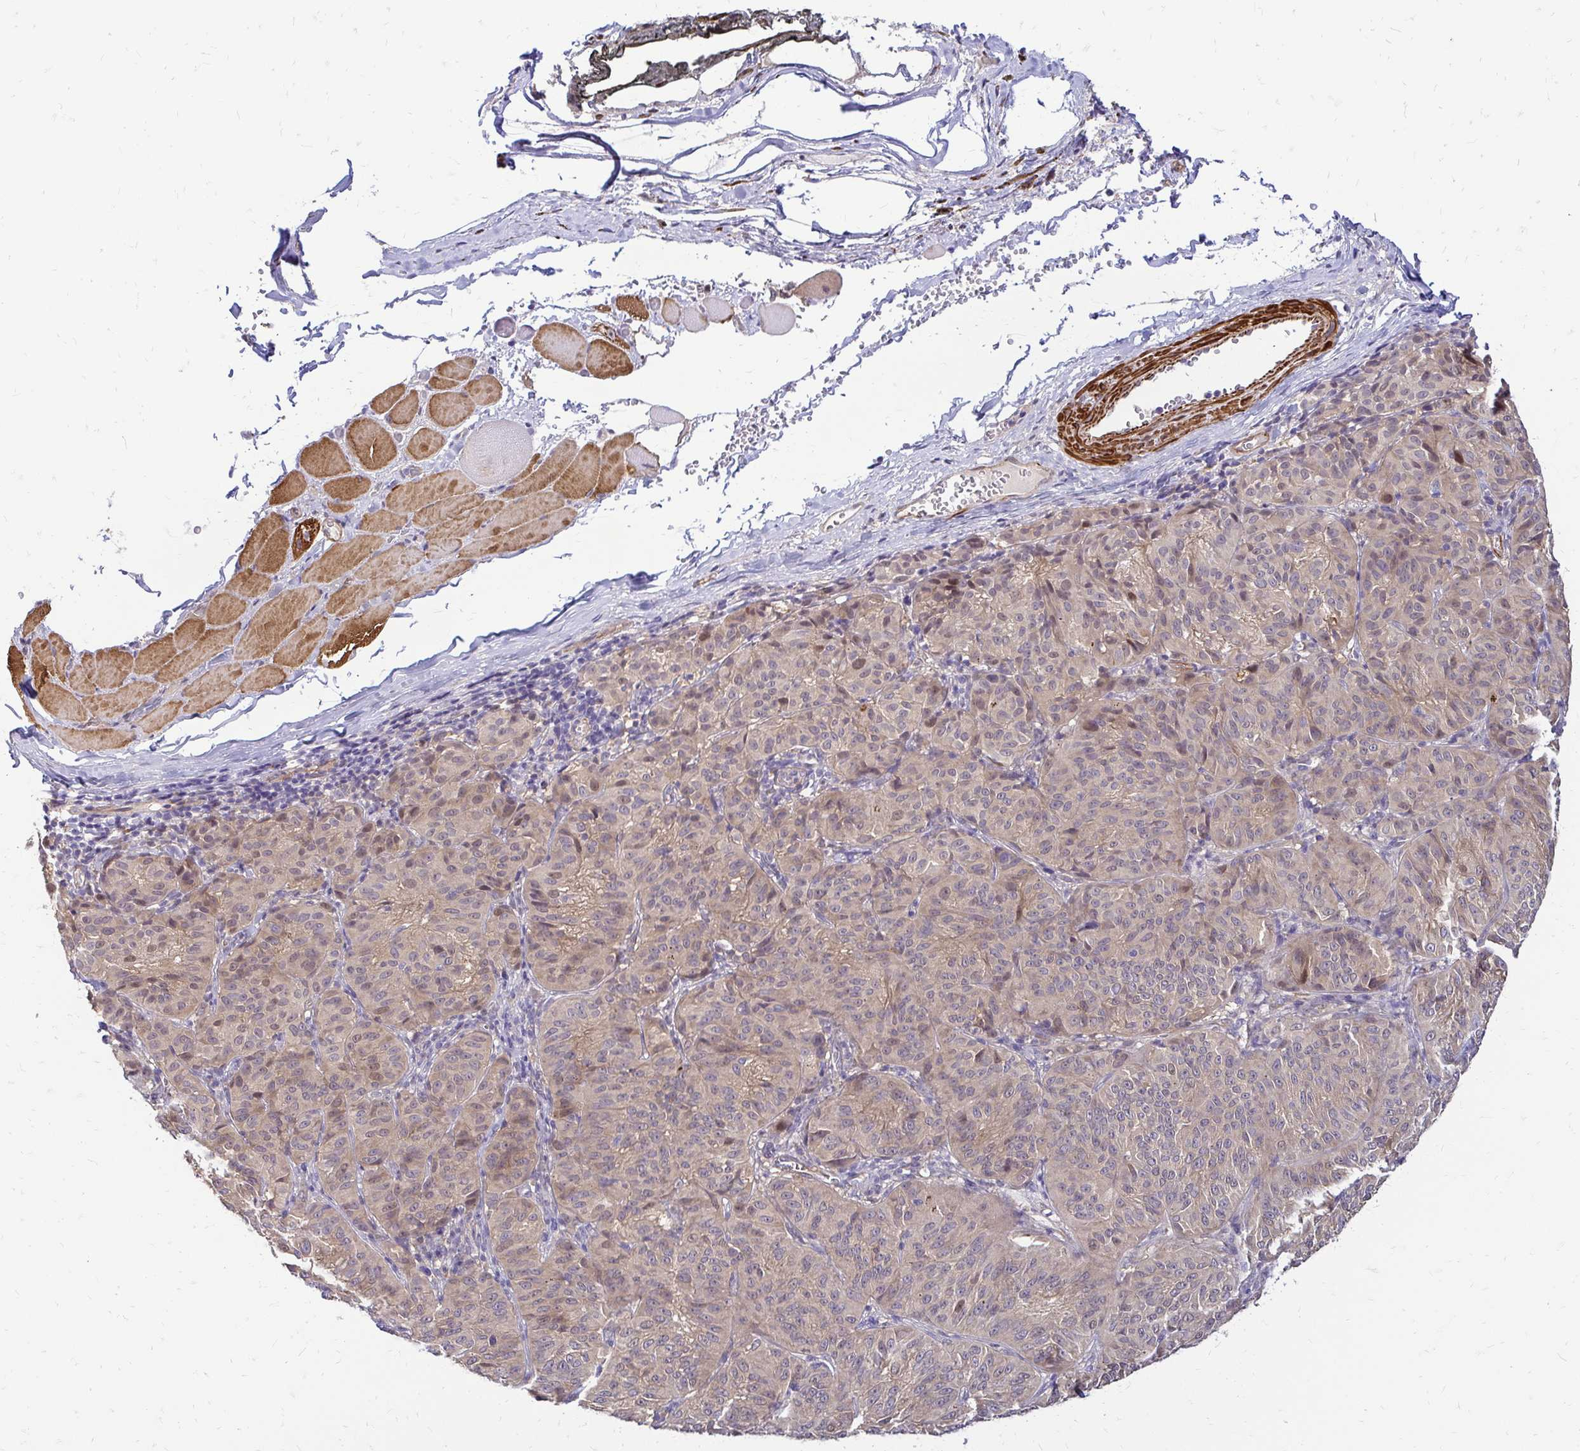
{"staining": {"intensity": "weak", "quantity": "25%-75%", "location": "cytoplasmic/membranous,nuclear"}, "tissue": "melanoma", "cell_type": "Tumor cells", "image_type": "cancer", "snomed": [{"axis": "morphology", "description": "Malignant melanoma, NOS"}, {"axis": "topography", "description": "Skin"}], "caption": "Melanoma tissue displays weak cytoplasmic/membranous and nuclear expression in about 25%-75% of tumor cells, visualized by immunohistochemistry.", "gene": "YAP1", "patient": {"sex": "female", "age": 72}}